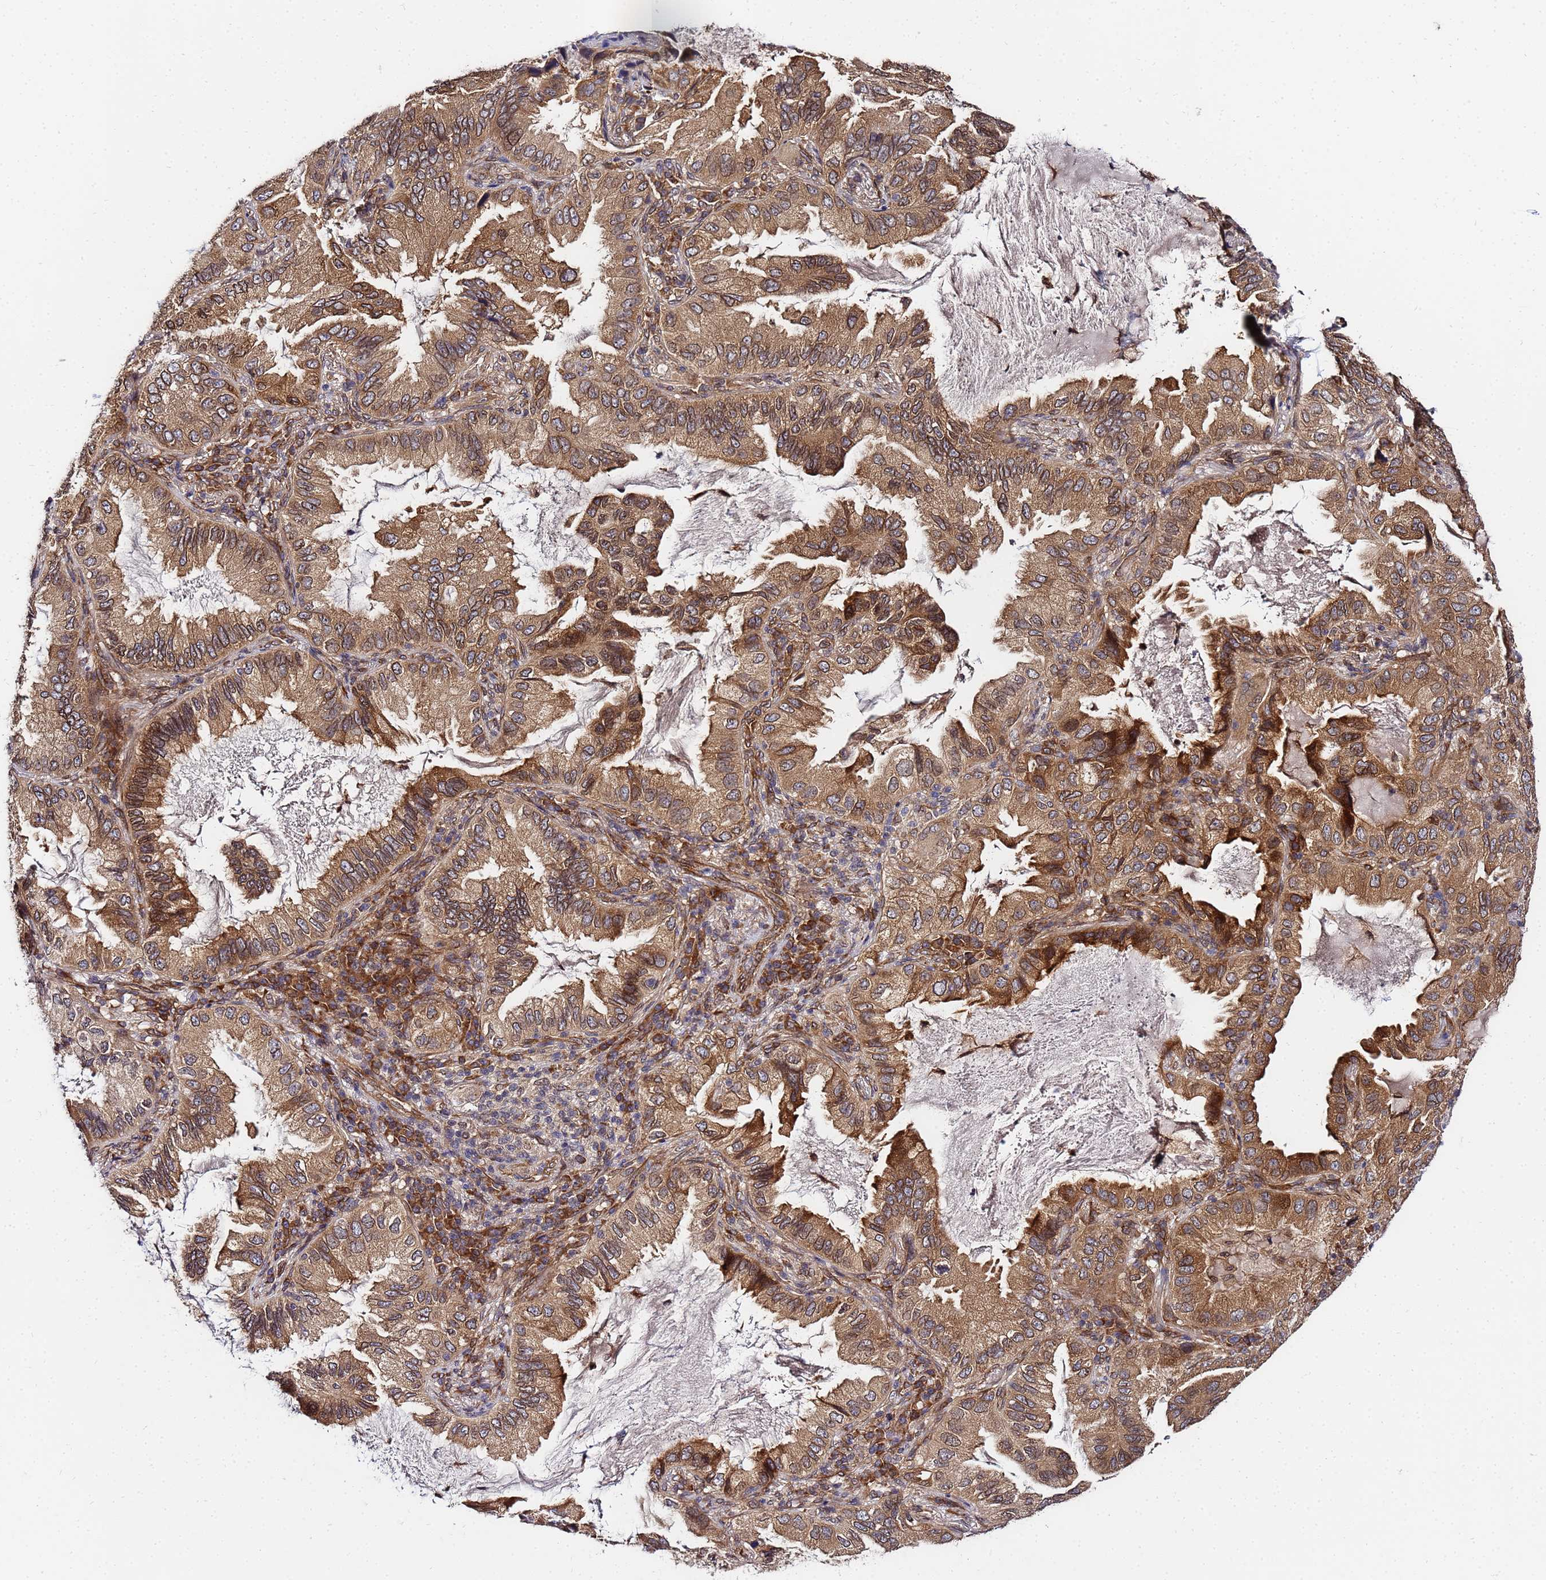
{"staining": {"intensity": "moderate", "quantity": ">75%", "location": "cytoplasmic/membranous"}, "tissue": "lung cancer", "cell_type": "Tumor cells", "image_type": "cancer", "snomed": [{"axis": "morphology", "description": "Adenocarcinoma, NOS"}, {"axis": "topography", "description": "Lung"}], "caption": "An immunohistochemistry (IHC) photomicrograph of tumor tissue is shown. Protein staining in brown shows moderate cytoplasmic/membranous positivity in lung cancer within tumor cells.", "gene": "UNC93B1", "patient": {"sex": "female", "age": 69}}